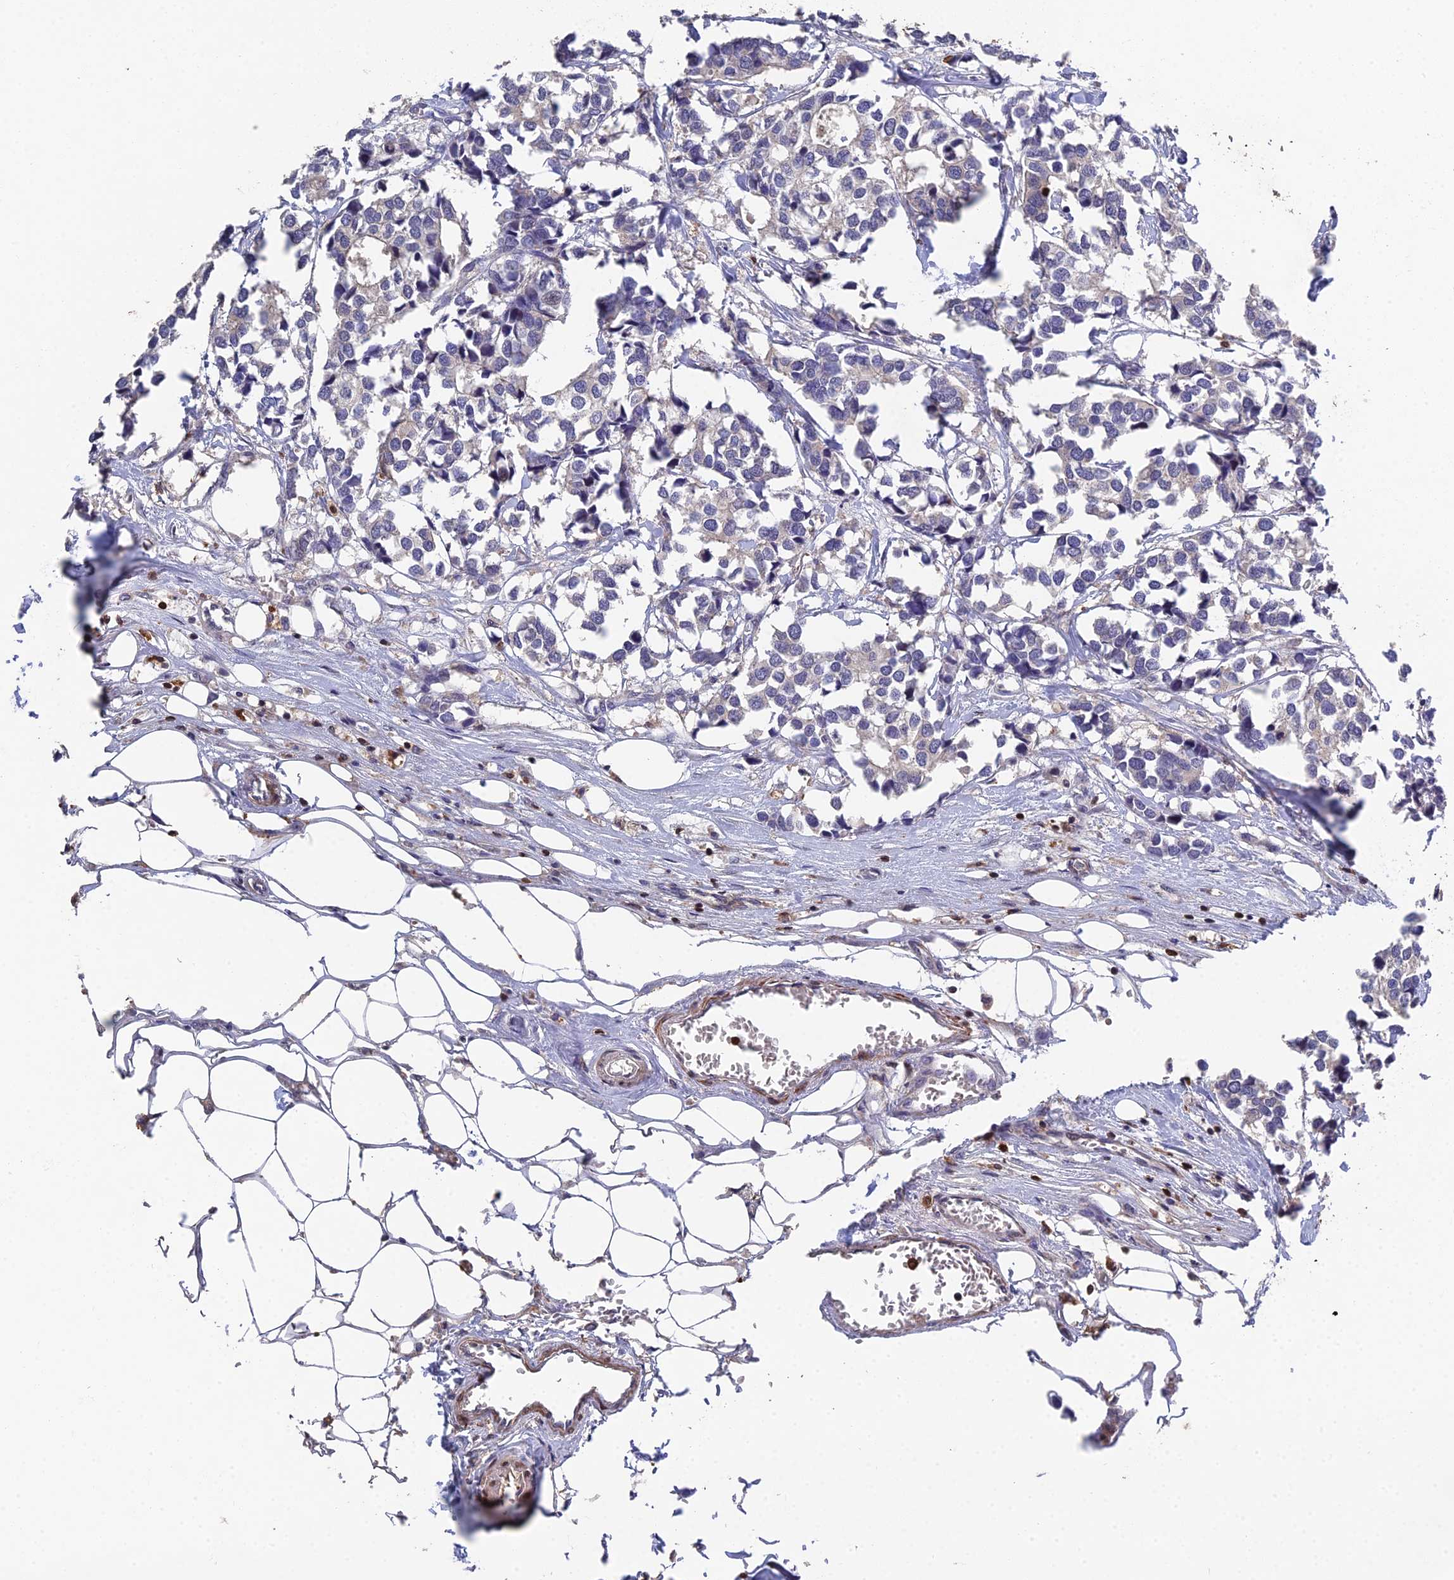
{"staining": {"intensity": "negative", "quantity": "none", "location": "none"}, "tissue": "breast cancer", "cell_type": "Tumor cells", "image_type": "cancer", "snomed": [{"axis": "morphology", "description": "Duct carcinoma"}, {"axis": "topography", "description": "Breast"}], "caption": "Breast infiltrating ductal carcinoma was stained to show a protein in brown. There is no significant positivity in tumor cells.", "gene": "GALK2", "patient": {"sex": "female", "age": 83}}